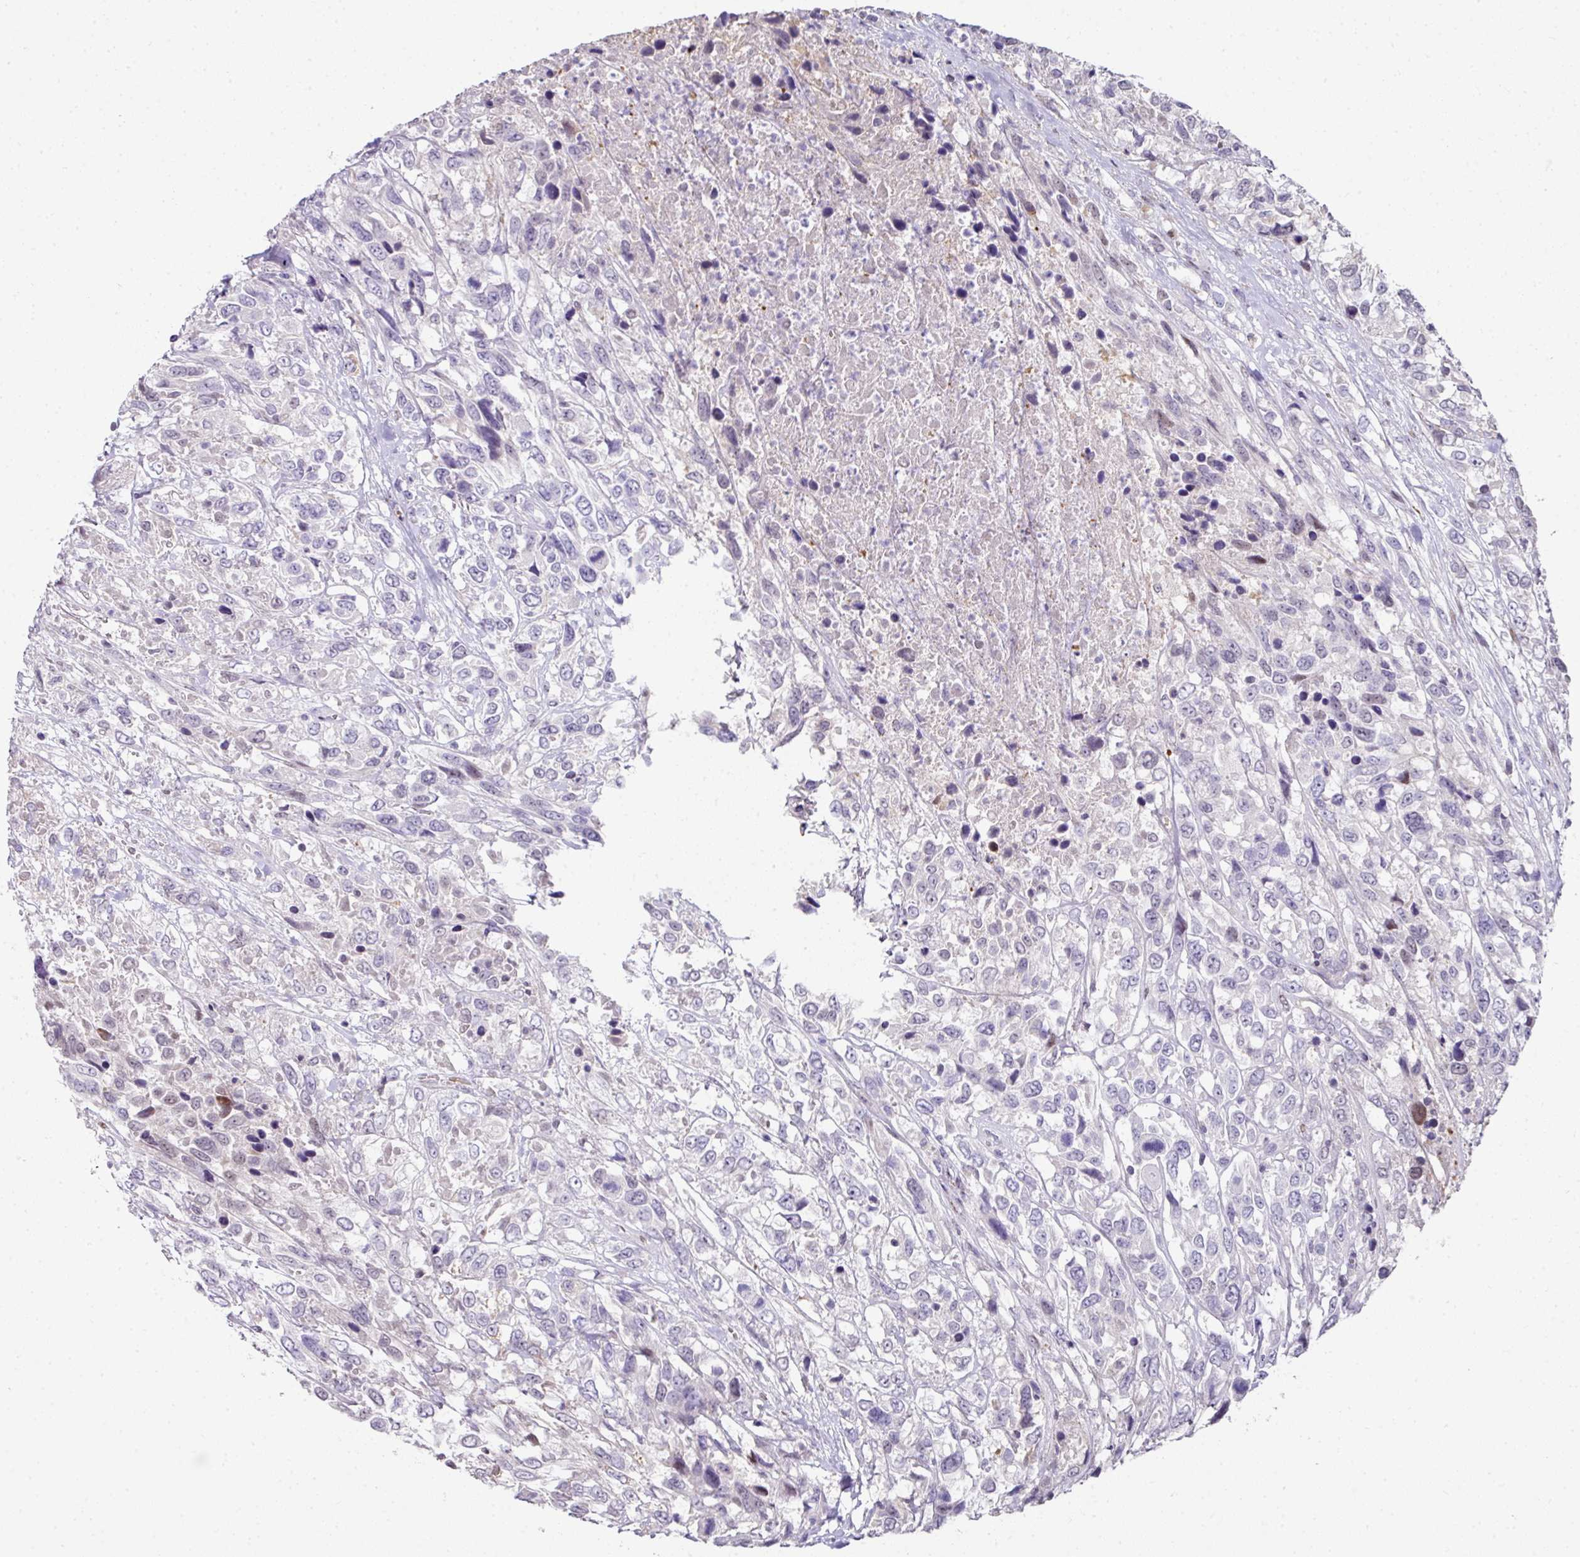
{"staining": {"intensity": "negative", "quantity": "none", "location": "none"}, "tissue": "urothelial cancer", "cell_type": "Tumor cells", "image_type": "cancer", "snomed": [{"axis": "morphology", "description": "Urothelial carcinoma, High grade"}, {"axis": "topography", "description": "Urinary bladder"}], "caption": "Histopathology image shows no protein positivity in tumor cells of high-grade urothelial carcinoma tissue. Brightfield microscopy of immunohistochemistry (IHC) stained with DAB (3,3'-diaminobenzidine) (brown) and hematoxylin (blue), captured at high magnification.", "gene": "ANKRD18A", "patient": {"sex": "female", "age": 70}}